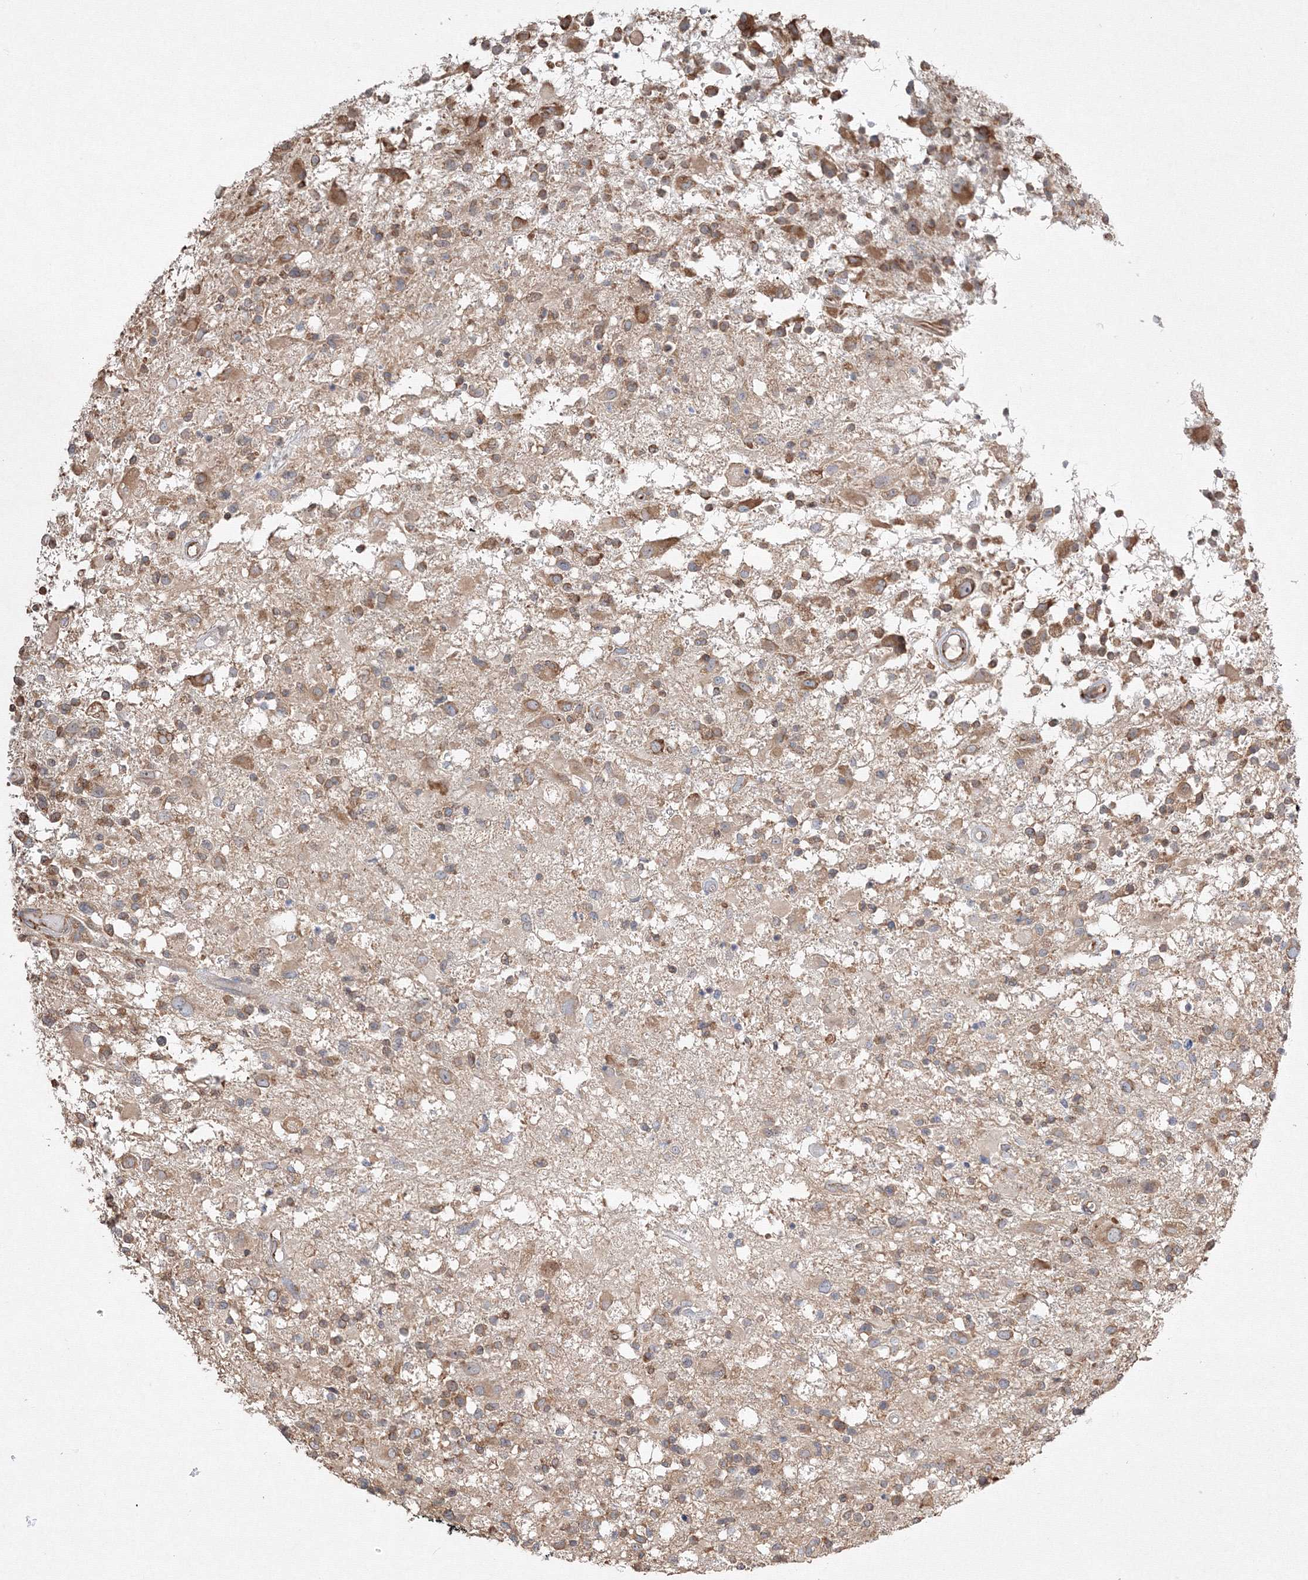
{"staining": {"intensity": "moderate", "quantity": "25%-75%", "location": "cytoplasmic/membranous"}, "tissue": "glioma", "cell_type": "Tumor cells", "image_type": "cancer", "snomed": [{"axis": "morphology", "description": "Glioma, malignant, High grade"}, {"axis": "morphology", "description": "Glioblastoma, NOS"}, {"axis": "topography", "description": "Brain"}], "caption": "Protein staining of glioma tissue demonstrates moderate cytoplasmic/membranous staining in about 25%-75% of tumor cells. Immunohistochemistry (ihc) stains the protein in brown and the nuclei are stained blue.", "gene": "FBXL8", "patient": {"sex": "male", "age": 60}}